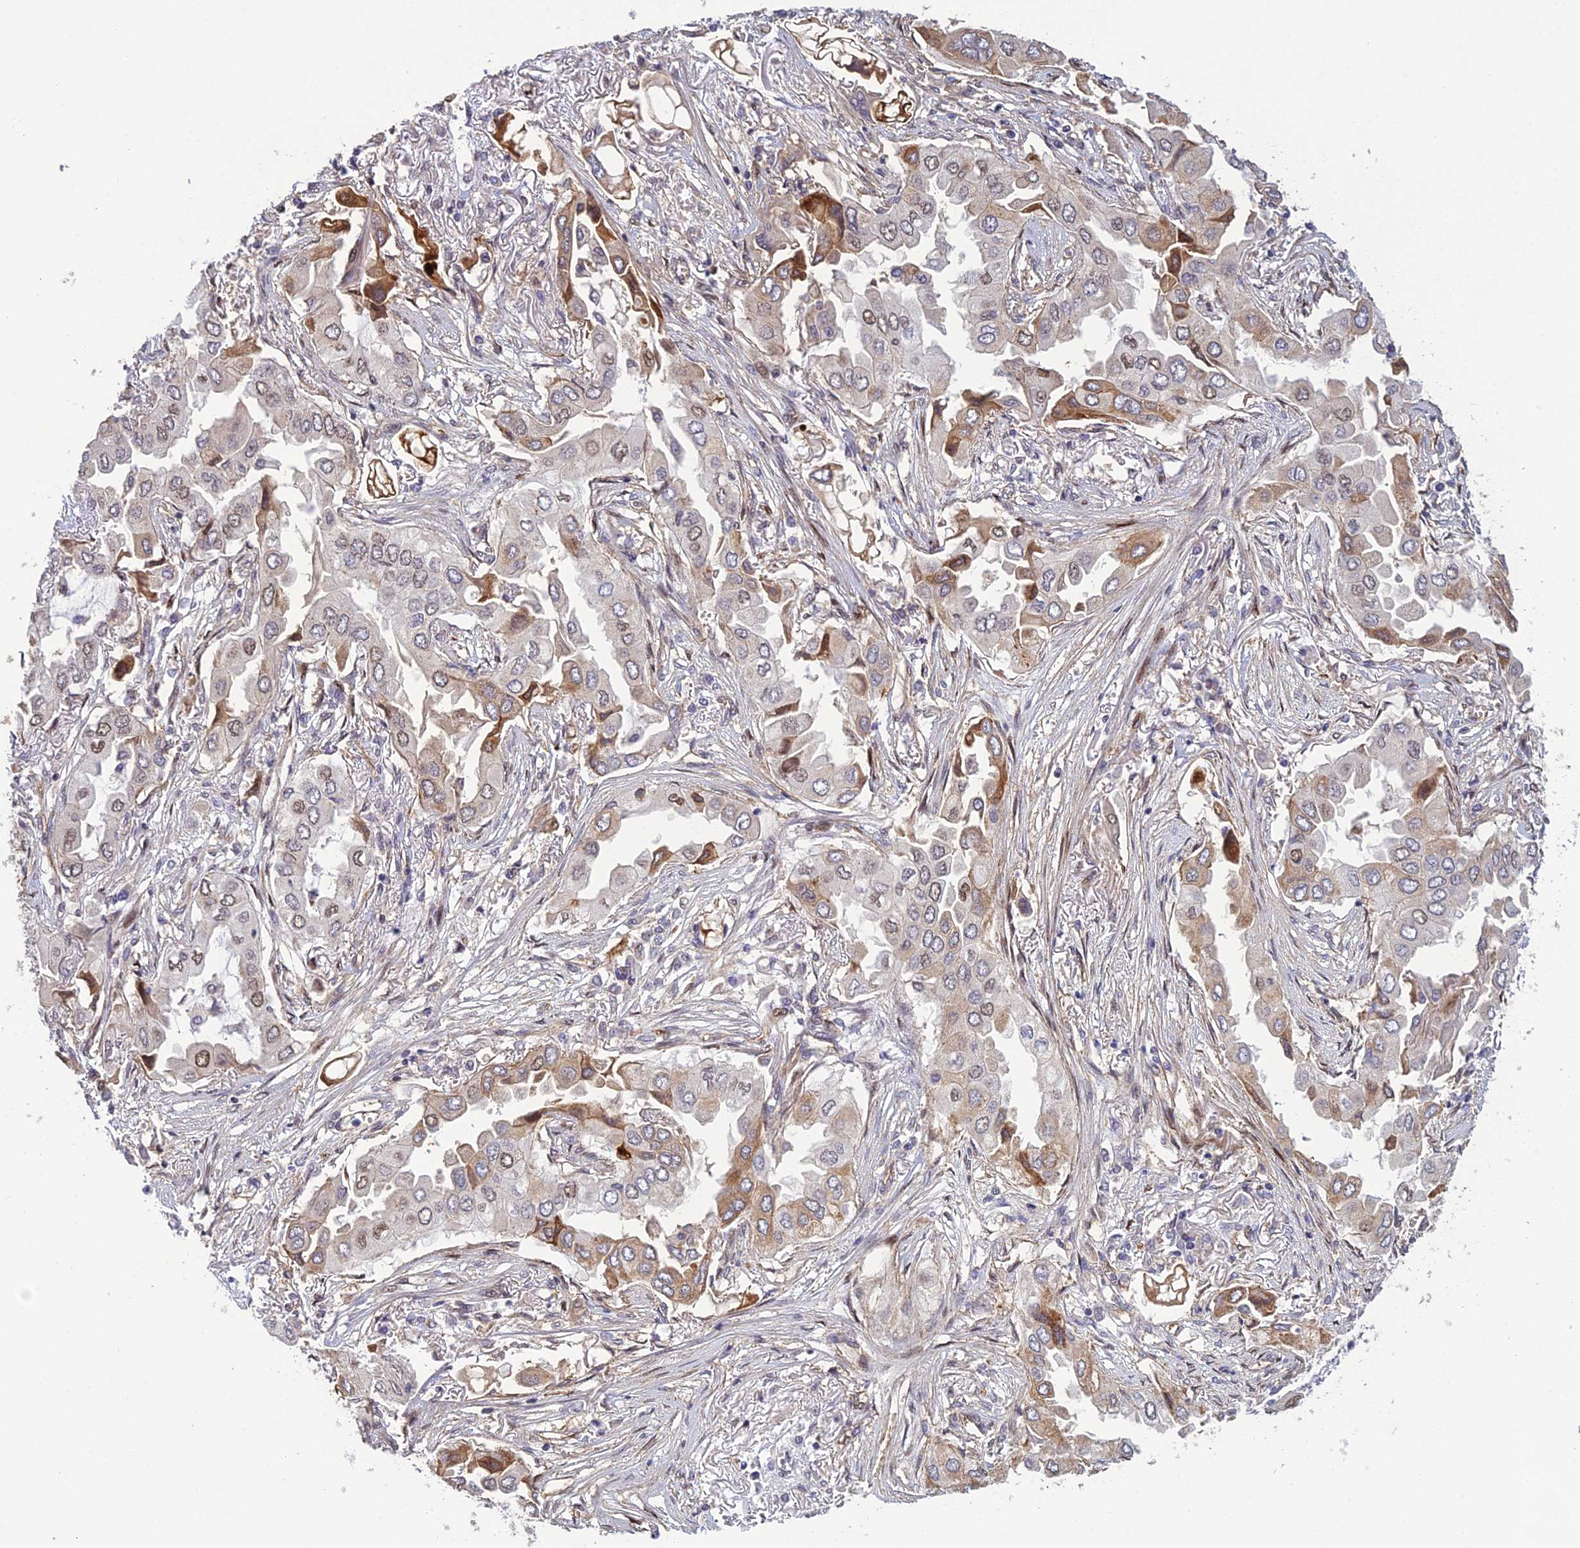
{"staining": {"intensity": "moderate", "quantity": "<25%", "location": "cytoplasmic/membranous"}, "tissue": "lung cancer", "cell_type": "Tumor cells", "image_type": "cancer", "snomed": [{"axis": "morphology", "description": "Adenocarcinoma, NOS"}, {"axis": "topography", "description": "Lung"}], "caption": "Approximately <25% of tumor cells in lung adenocarcinoma exhibit moderate cytoplasmic/membranous protein staining as visualized by brown immunohistochemical staining.", "gene": "RANBP3", "patient": {"sex": "female", "age": 76}}